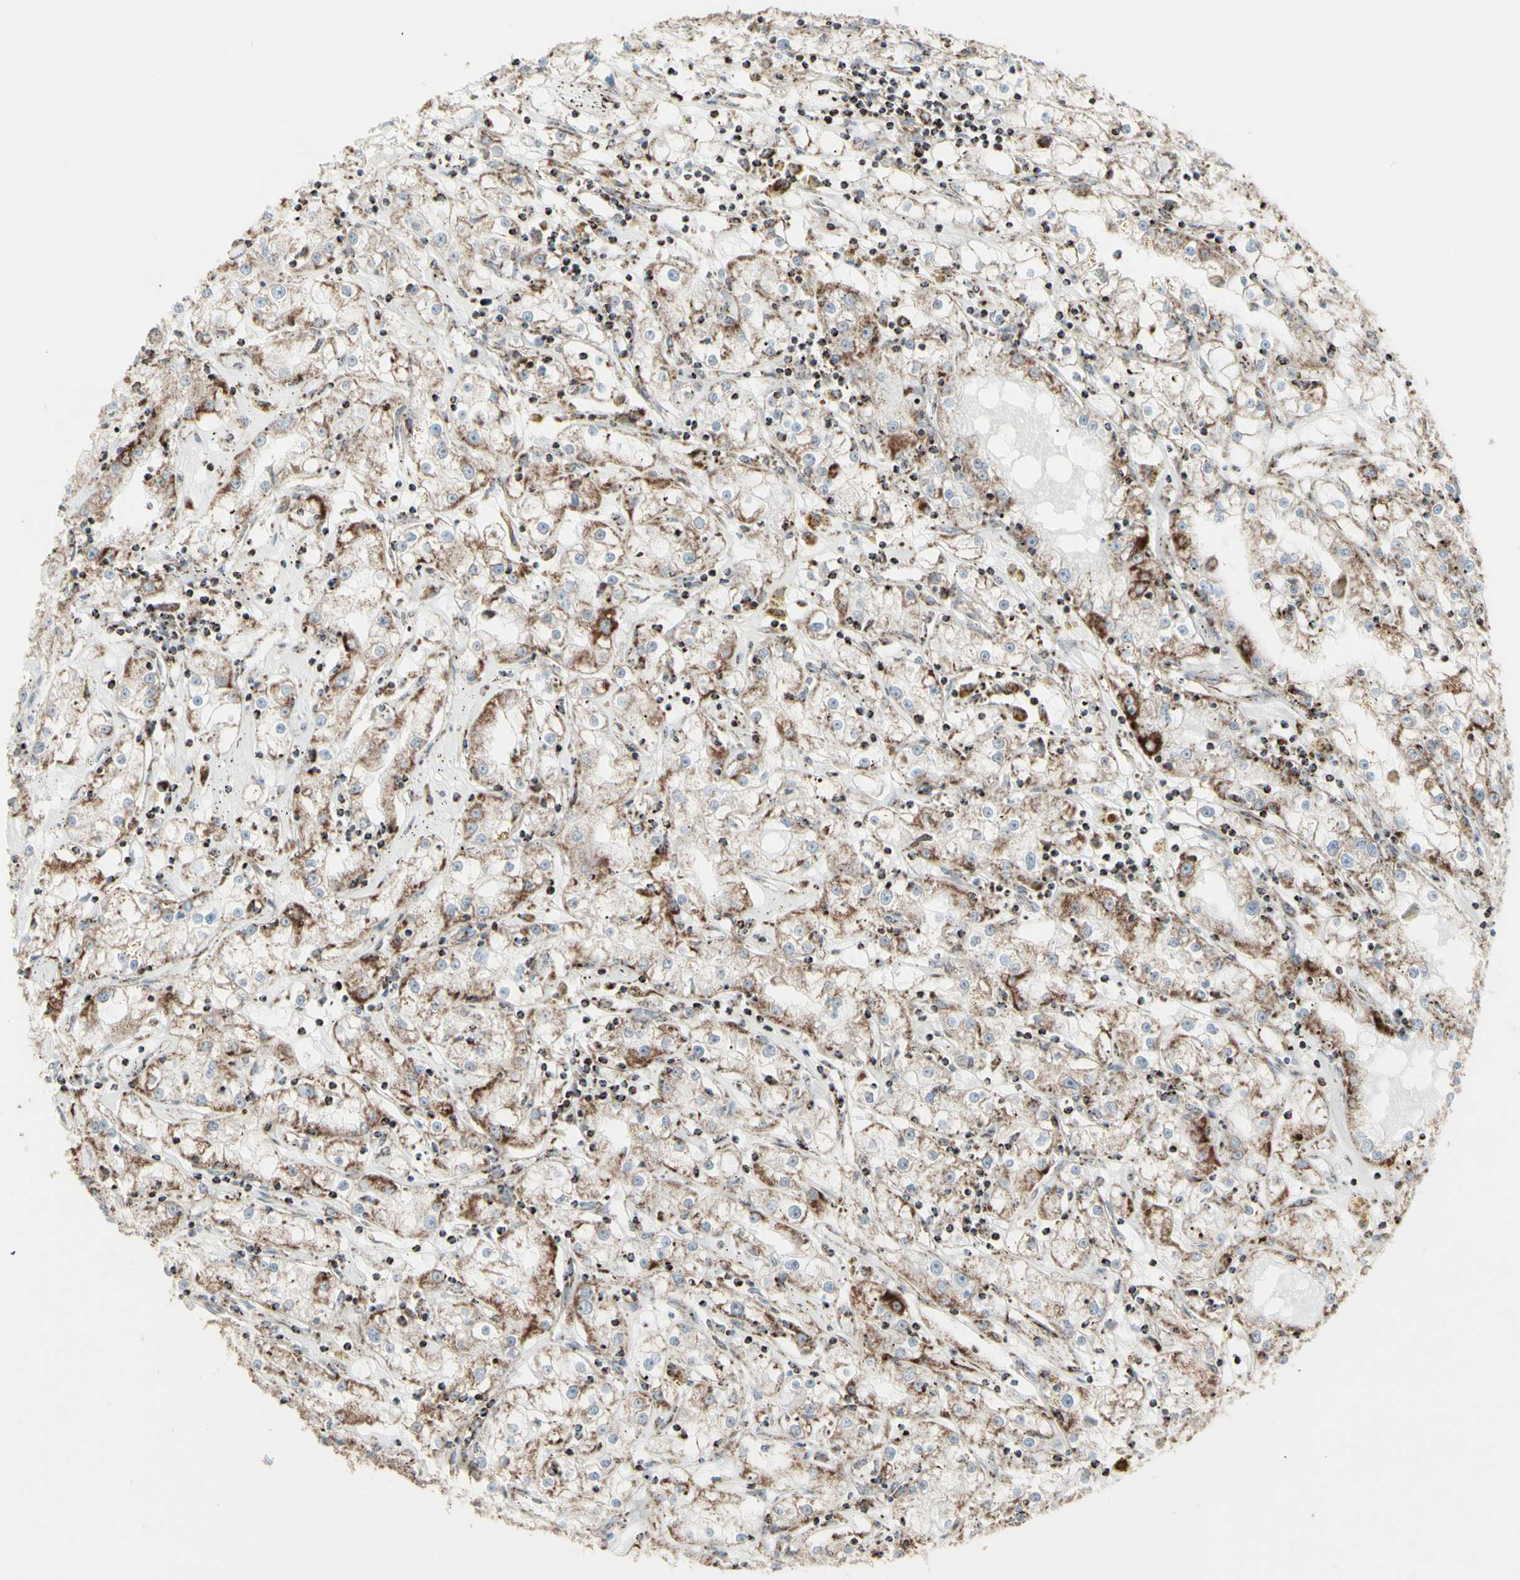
{"staining": {"intensity": "moderate", "quantity": "25%-75%", "location": "cytoplasmic/membranous"}, "tissue": "renal cancer", "cell_type": "Tumor cells", "image_type": "cancer", "snomed": [{"axis": "morphology", "description": "Adenocarcinoma, NOS"}, {"axis": "topography", "description": "Kidney"}], "caption": "An IHC photomicrograph of tumor tissue is shown. Protein staining in brown labels moderate cytoplasmic/membranous positivity in renal cancer (adenocarcinoma) within tumor cells.", "gene": "PLGRKT", "patient": {"sex": "male", "age": 56}}